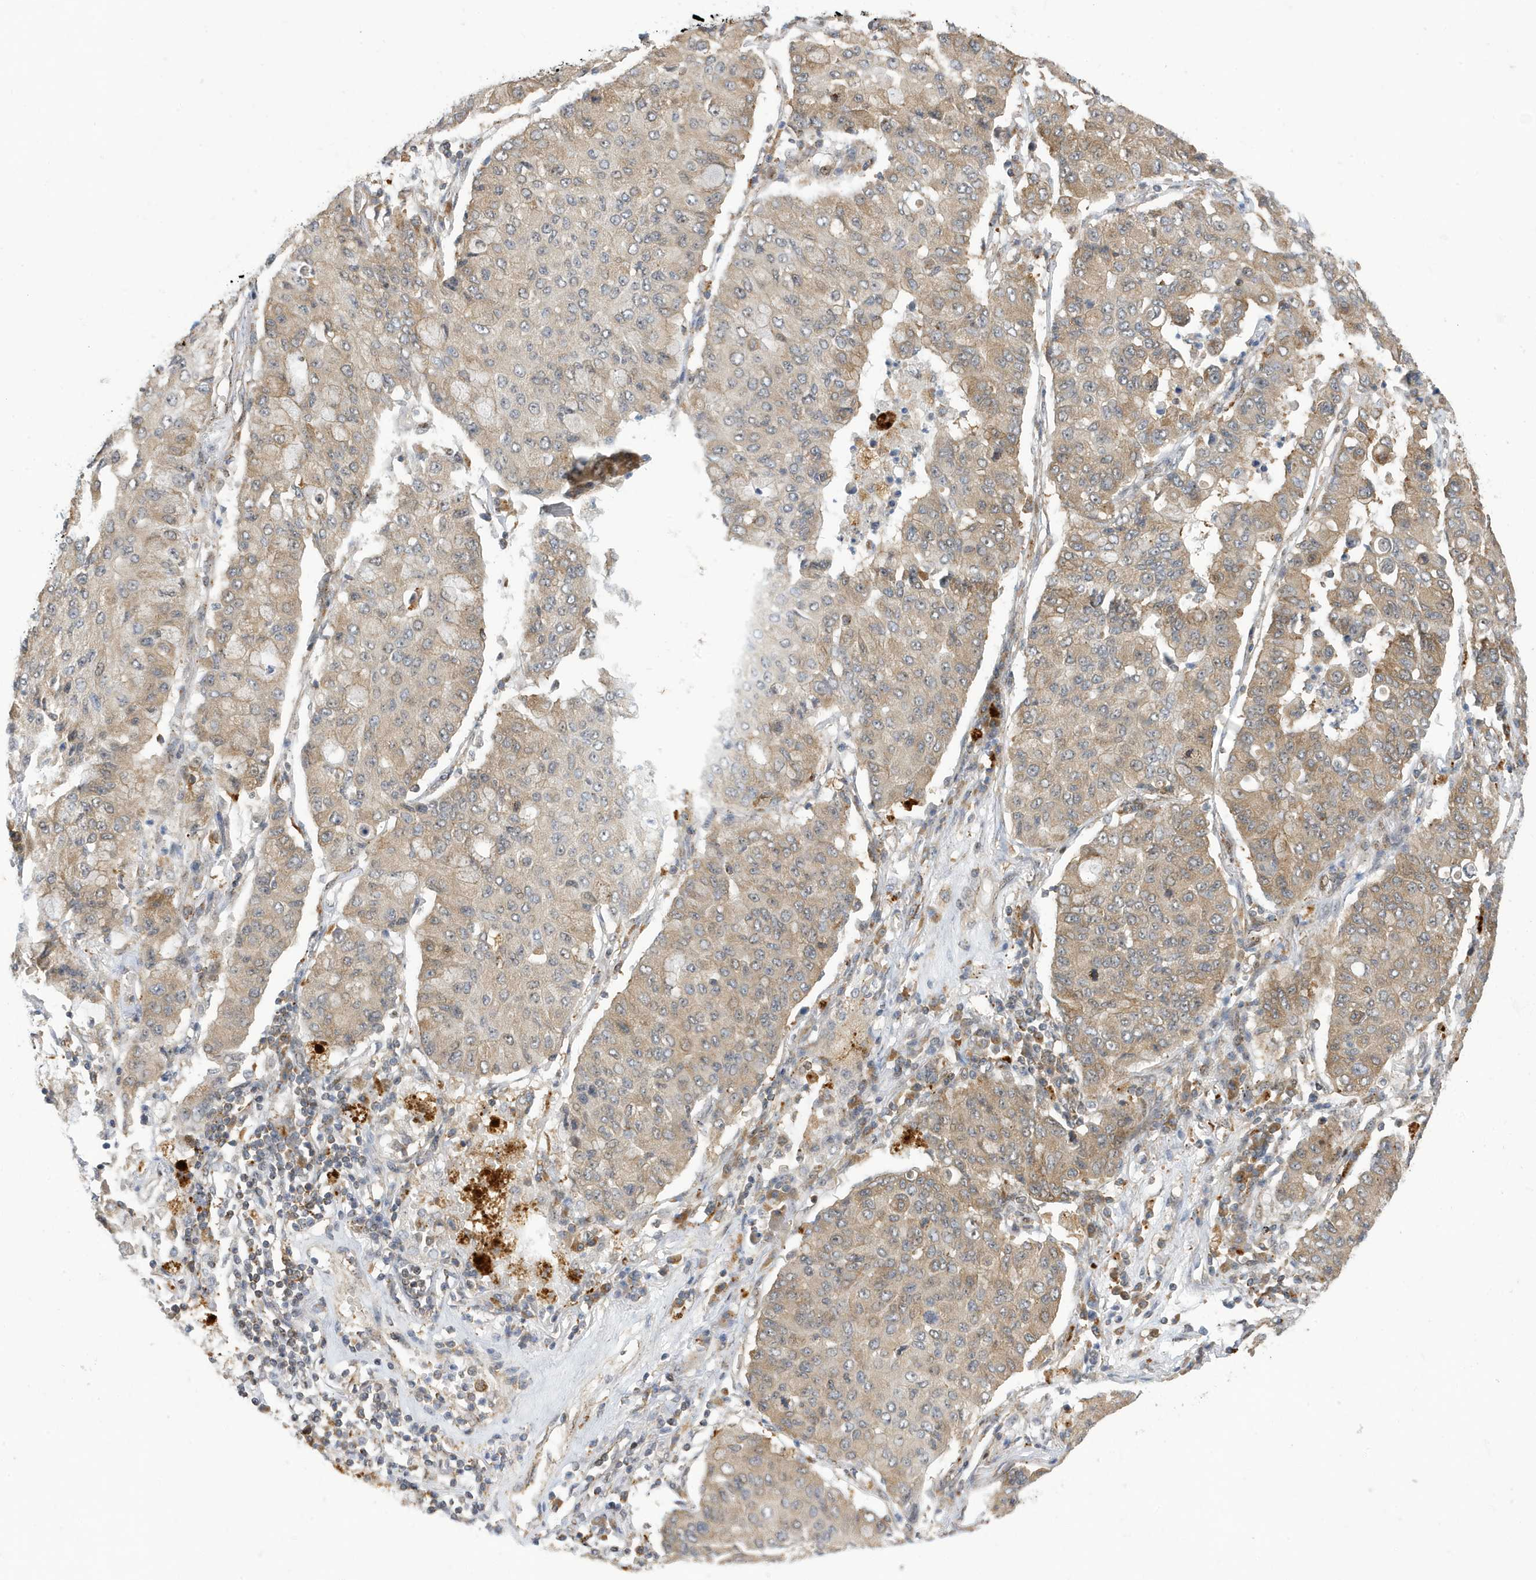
{"staining": {"intensity": "moderate", "quantity": ">75%", "location": "cytoplasmic/membranous"}, "tissue": "lung cancer", "cell_type": "Tumor cells", "image_type": "cancer", "snomed": [{"axis": "morphology", "description": "Squamous cell carcinoma, NOS"}, {"axis": "topography", "description": "Lung"}], "caption": "Immunohistochemistry of human squamous cell carcinoma (lung) reveals medium levels of moderate cytoplasmic/membranous expression in about >75% of tumor cells.", "gene": "ZNF507", "patient": {"sex": "male", "age": 74}}